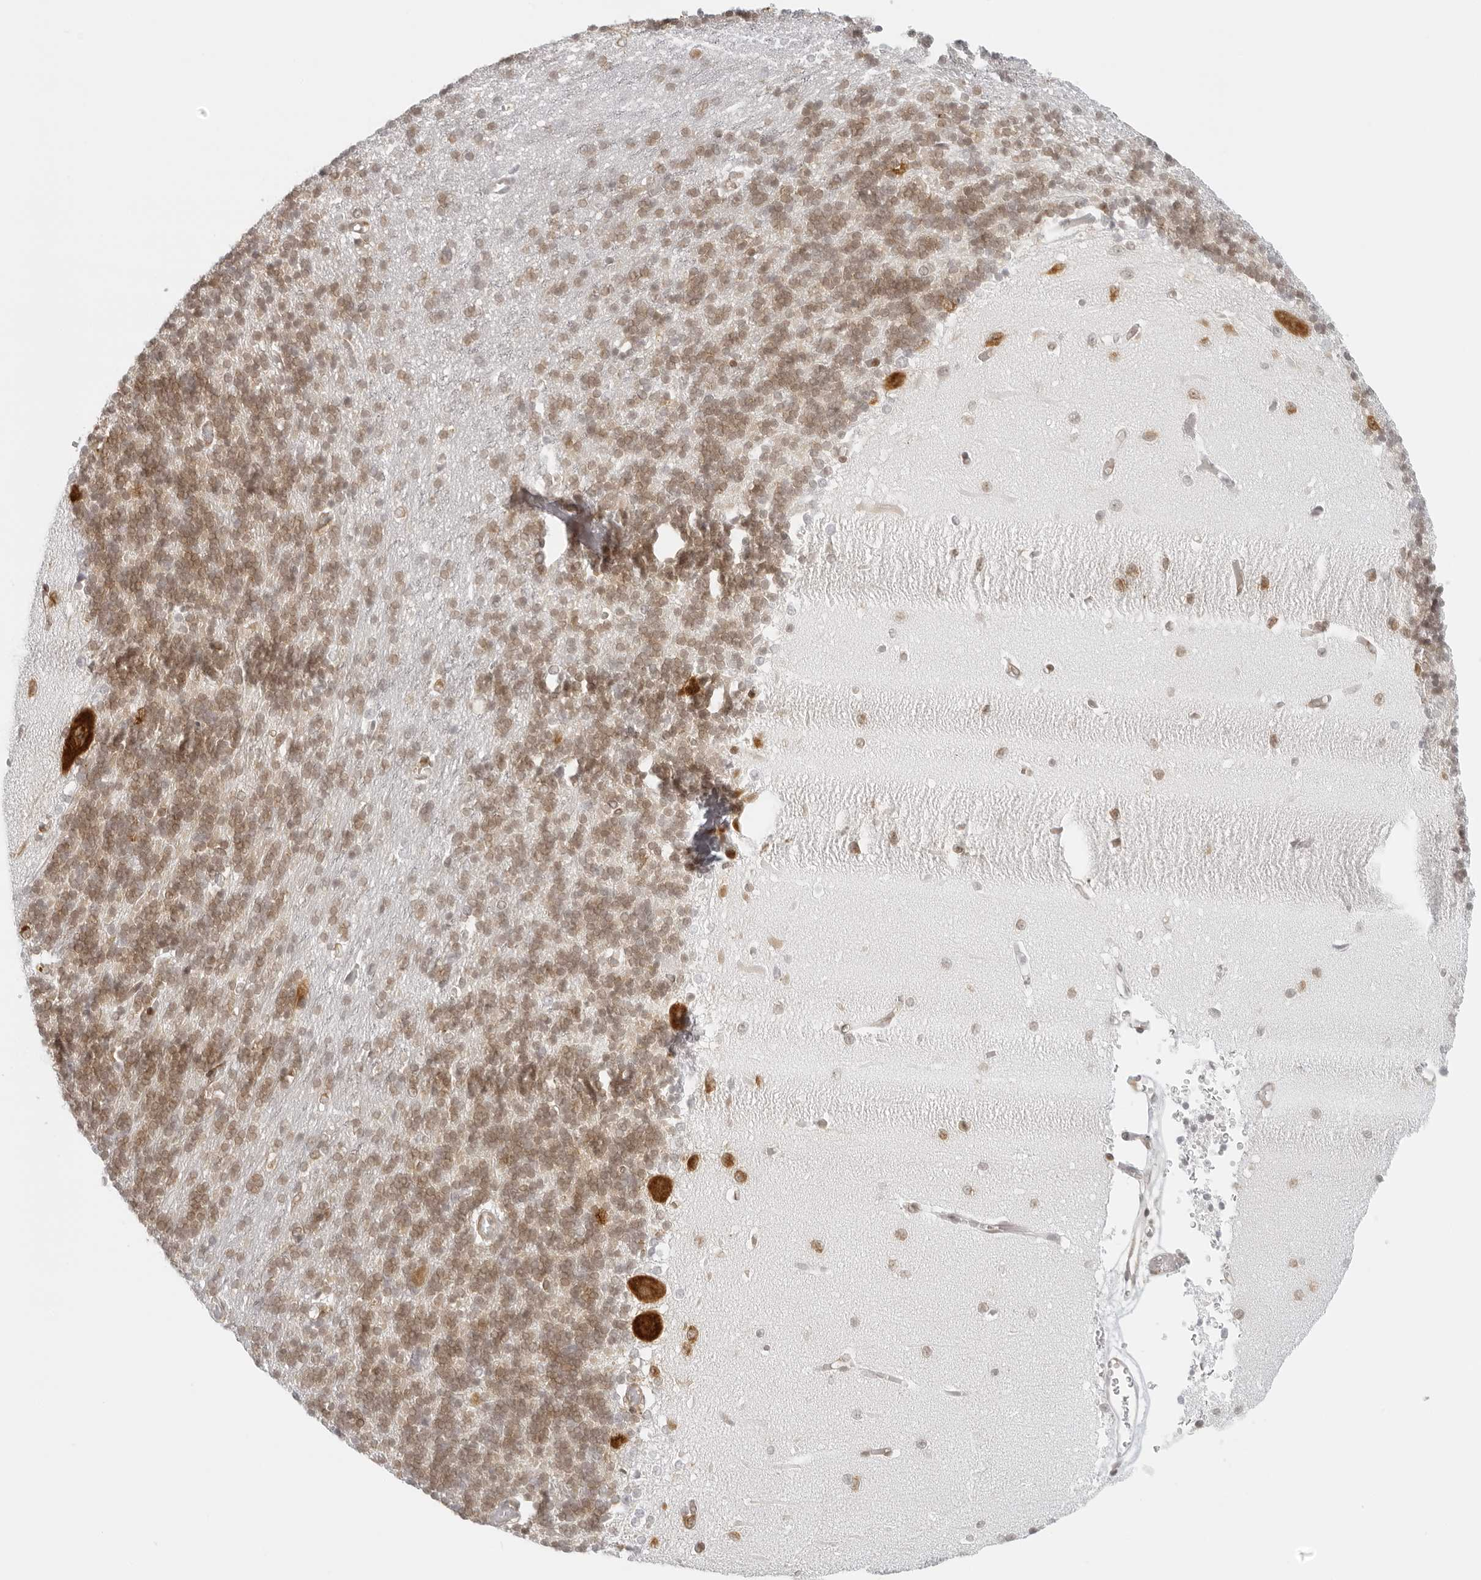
{"staining": {"intensity": "moderate", "quantity": "25%-75%", "location": "cytoplasmic/membranous,nuclear"}, "tissue": "cerebellum", "cell_type": "Cells in granular layer", "image_type": "normal", "snomed": [{"axis": "morphology", "description": "Normal tissue, NOS"}, {"axis": "topography", "description": "Cerebellum"}], "caption": "Immunohistochemical staining of normal cerebellum shows moderate cytoplasmic/membranous,nuclear protein staining in about 25%-75% of cells in granular layer.", "gene": "EIF4G1", "patient": {"sex": "male", "age": 37}}